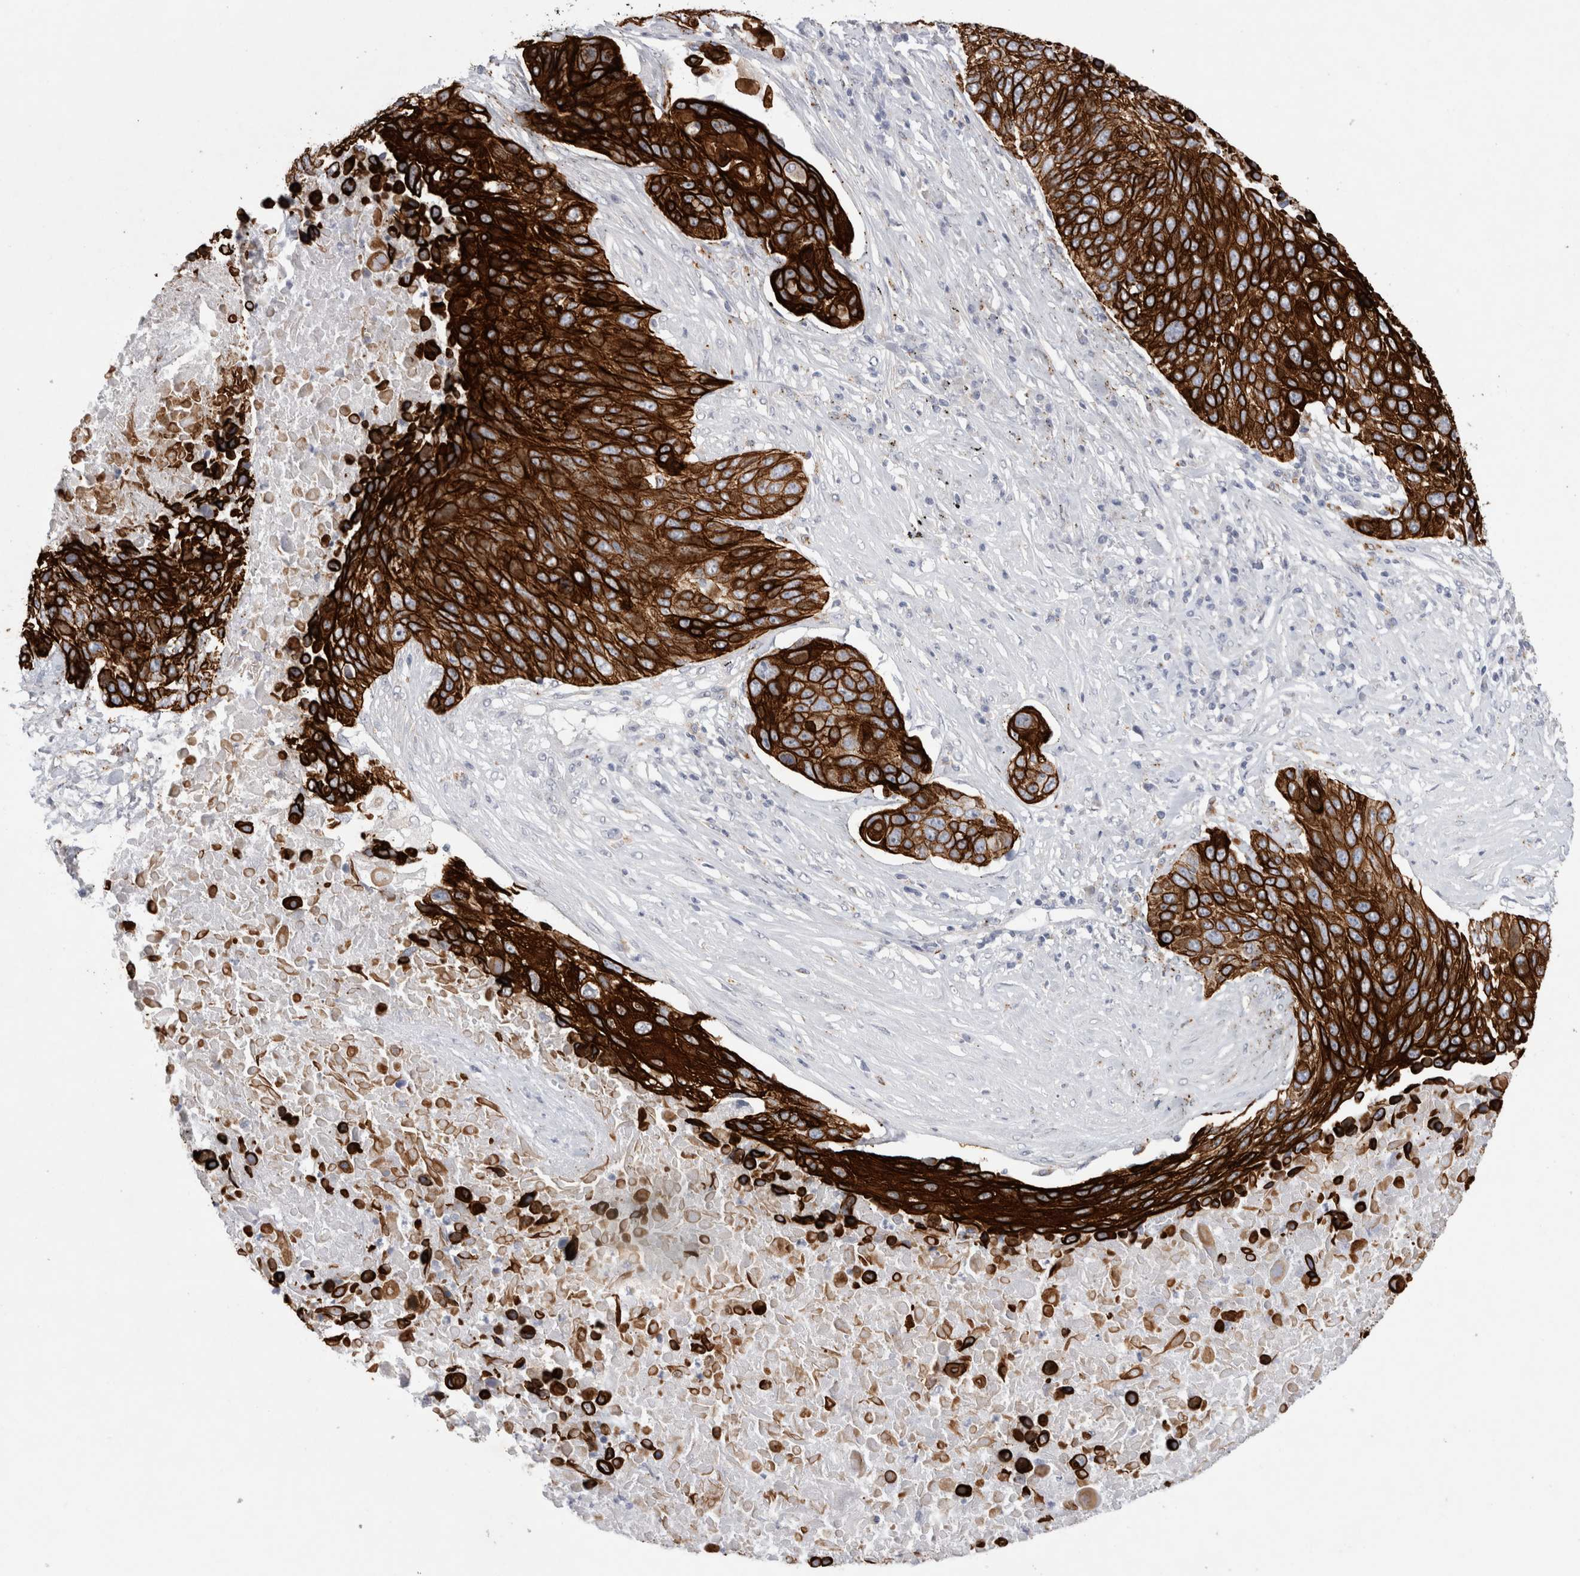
{"staining": {"intensity": "strong", "quantity": ">75%", "location": "cytoplasmic/membranous"}, "tissue": "lung cancer", "cell_type": "Tumor cells", "image_type": "cancer", "snomed": [{"axis": "morphology", "description": "Squamous cell carcinoma, NOS"}, {"axis": "topography", "description": "Lung"}], "caption": "The photomicrograph reveals staining of lung cancer (squamous cell carcinoma), revealing strong cytoplasmic/membranous protein staining (brown color) within tumor cells.", "gene": "GAA", "patient": {"sex": "male", "age": 66}}